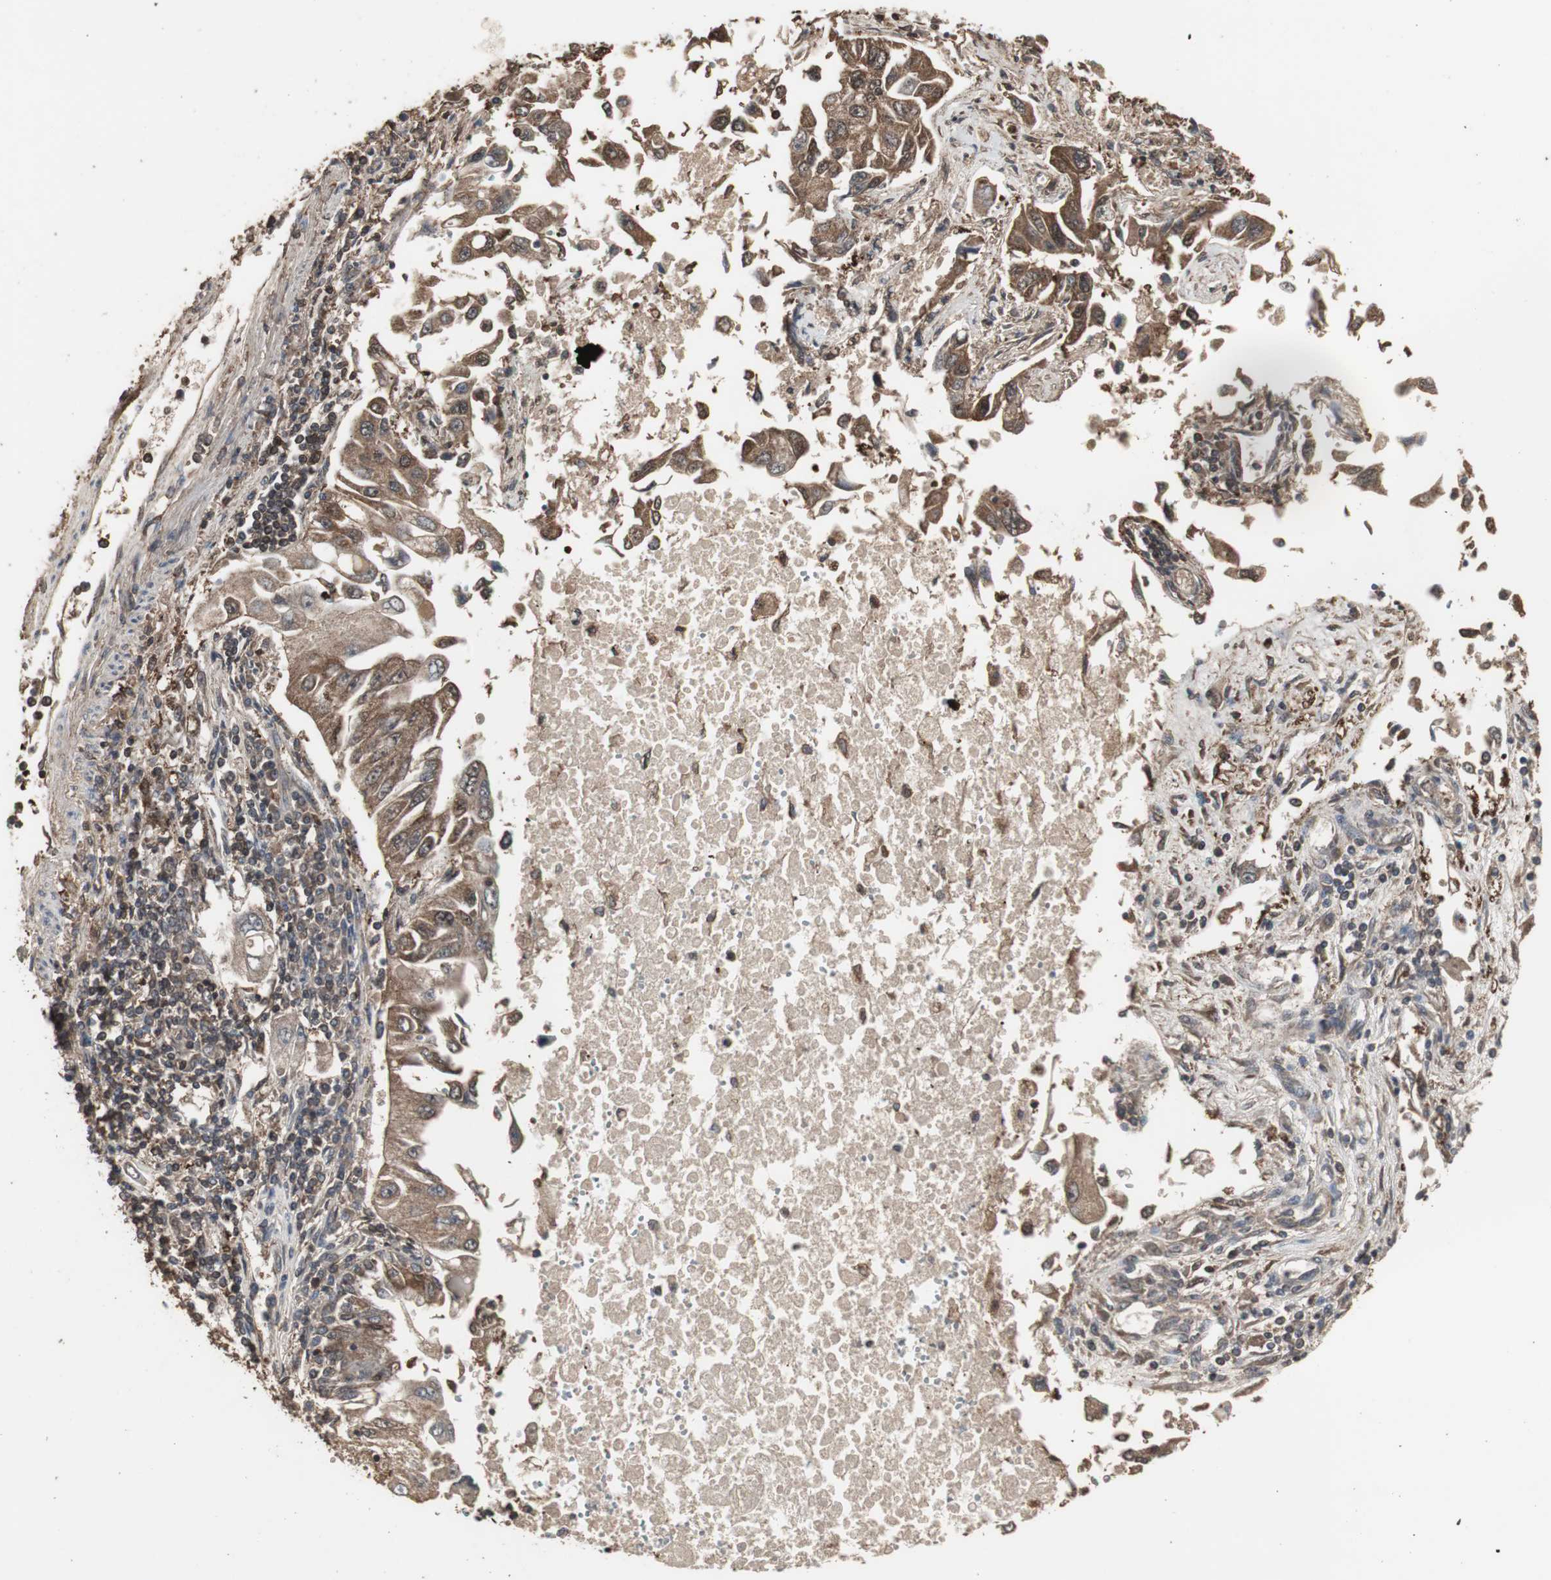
{"staining": {"intensity": "strong", "quantity": ">75%", "location": "cytoplasmic/membranous"}, "tissue": "lung cancer", "cell_type": "Tumor cells", "image_type": "cancer", "snomed": [{"axis": "morphology", "description": "Adenocarcinoma, NOS"}, {"axis": "topography", "description": "Lung"}], "caption": "A photomicrograph of human lung cancer (adenocarcinoma) stained for a protein displays strong cytoplasmic/membranous brown staining in tumor cells. (Stains: DAB in brown, nuclei in blue, Microscopy: brightfield microscopy at high magnification).", "gene": "HPRT1", "patient": {"sex": "male", "age": 84}}